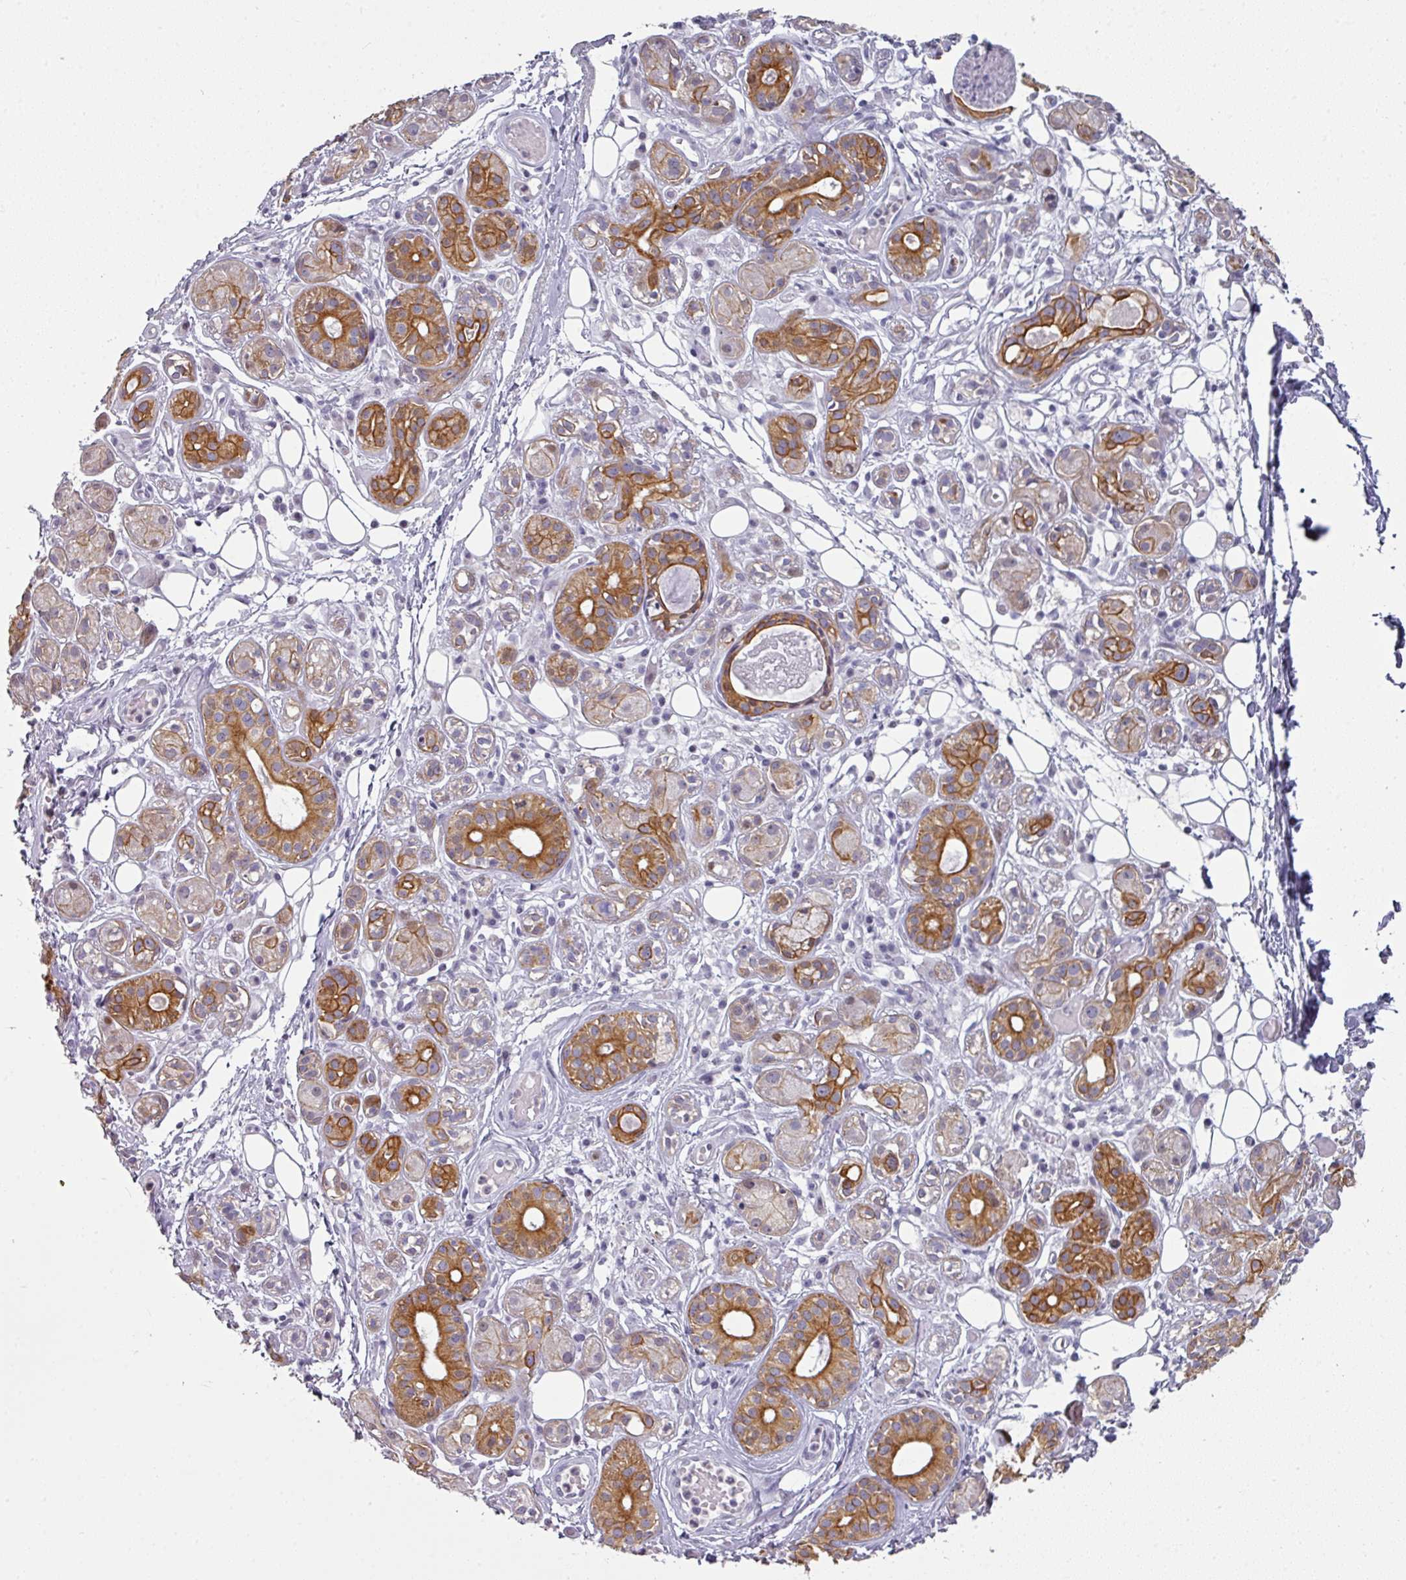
{"staining": {"intensity": "strong", "quantity": "<25%", "location": "cytoplasmic/membranous"}, "tissue": "salivary gland", "cell_type": "Glandular cells", "image_type": "normal", "snomed": [{"axis": "morphology", "description": "Normal tissue, NOS"}, {"axis": "topography", "description": "Salivary gland"}], "caption": "About <25% of glandular cells in benign human salivary gland display strong cytoplasmic/membranous protein positivity as visualized by brown immunohistochemical staining.", "gene": "GTF2H3", "patient": {"sex": "male", "age": 54}}